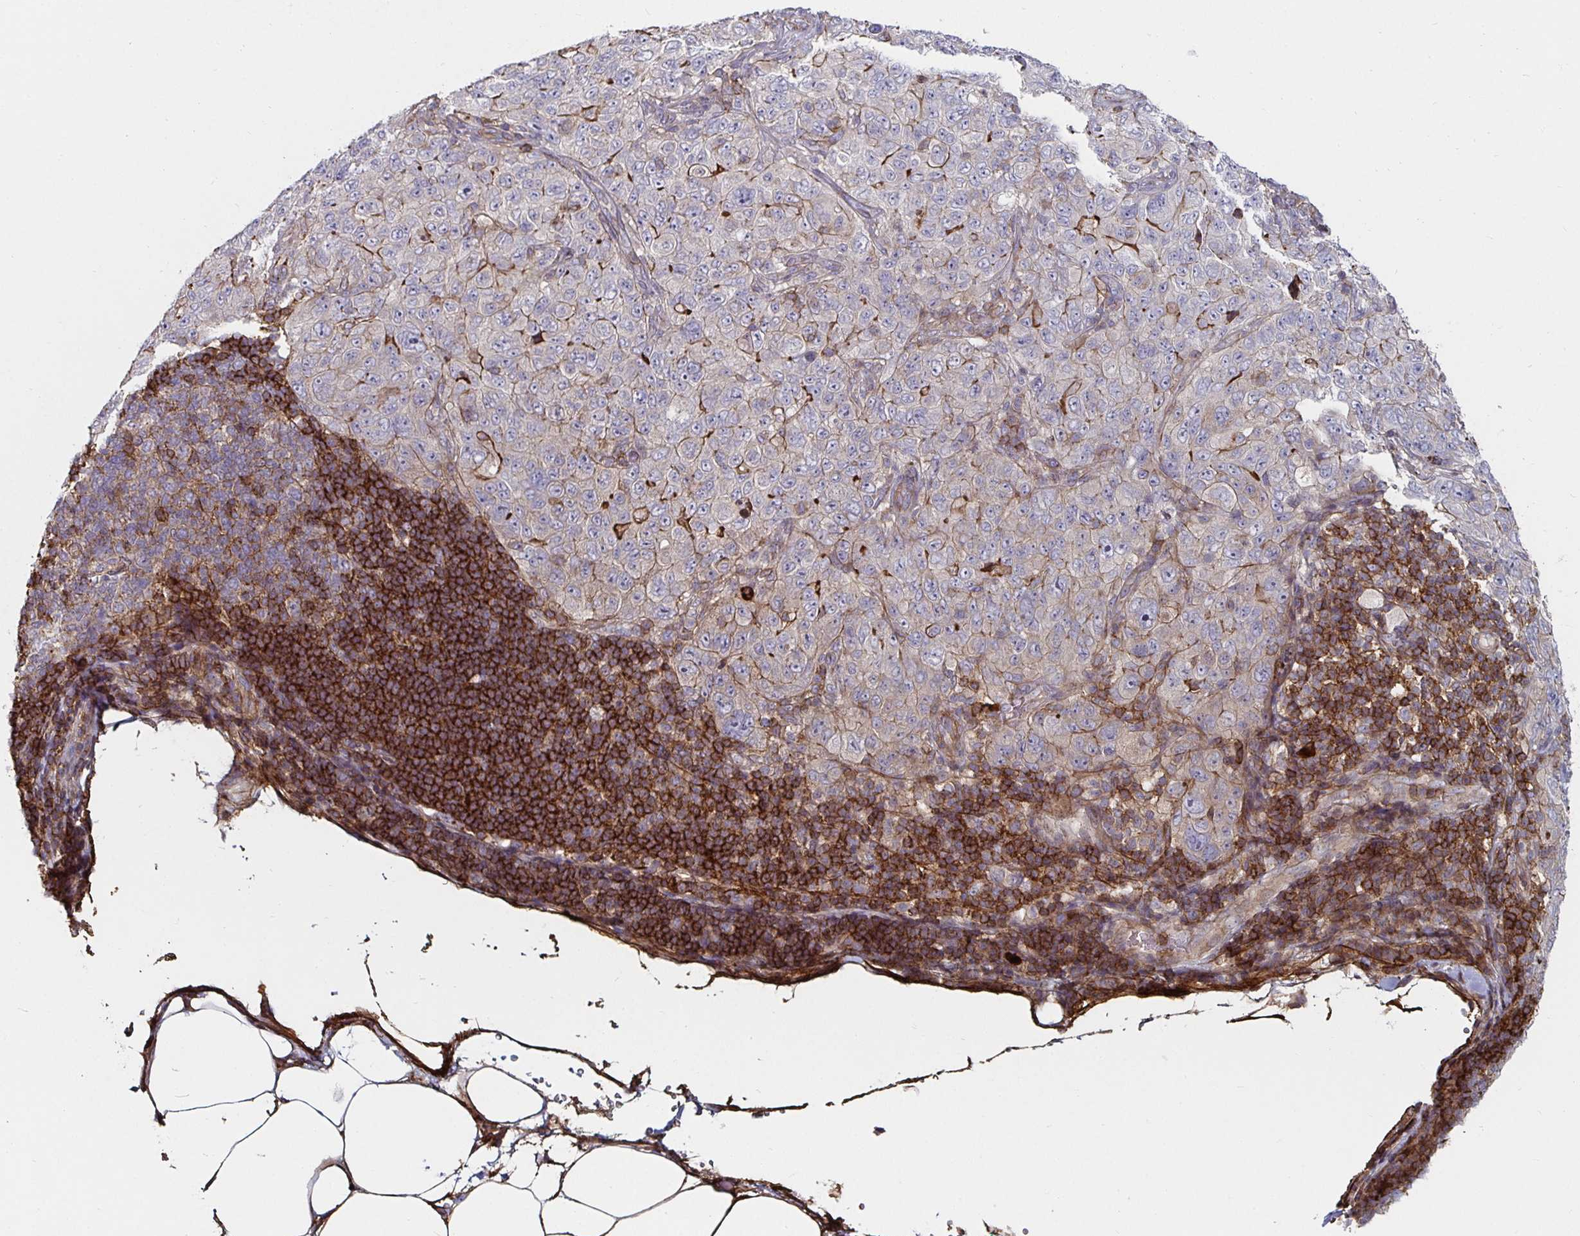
{"staining": {"intensity": "moderate", "quantity": "<25%", "location": "cytoplasmic/membranous"}, "tissue": "pancreatic cancer", "cell_type": "Tumor cells", "image_type": "cancer", "snomed": [{"axis": "morphology", "description": "Adenocarcinoma, NOS"}, {"axis": "topography", "description": "Pancreas"}], "caption": "IHC (DAB) staining of pancreatic cancer (adenocarcinoma) demonstrates moderate cytoplasmic/membranous protein positivity in about <25% of tumor cells.", "gene": "GJA4", "patient": {"sex": "male", "age": 68}}